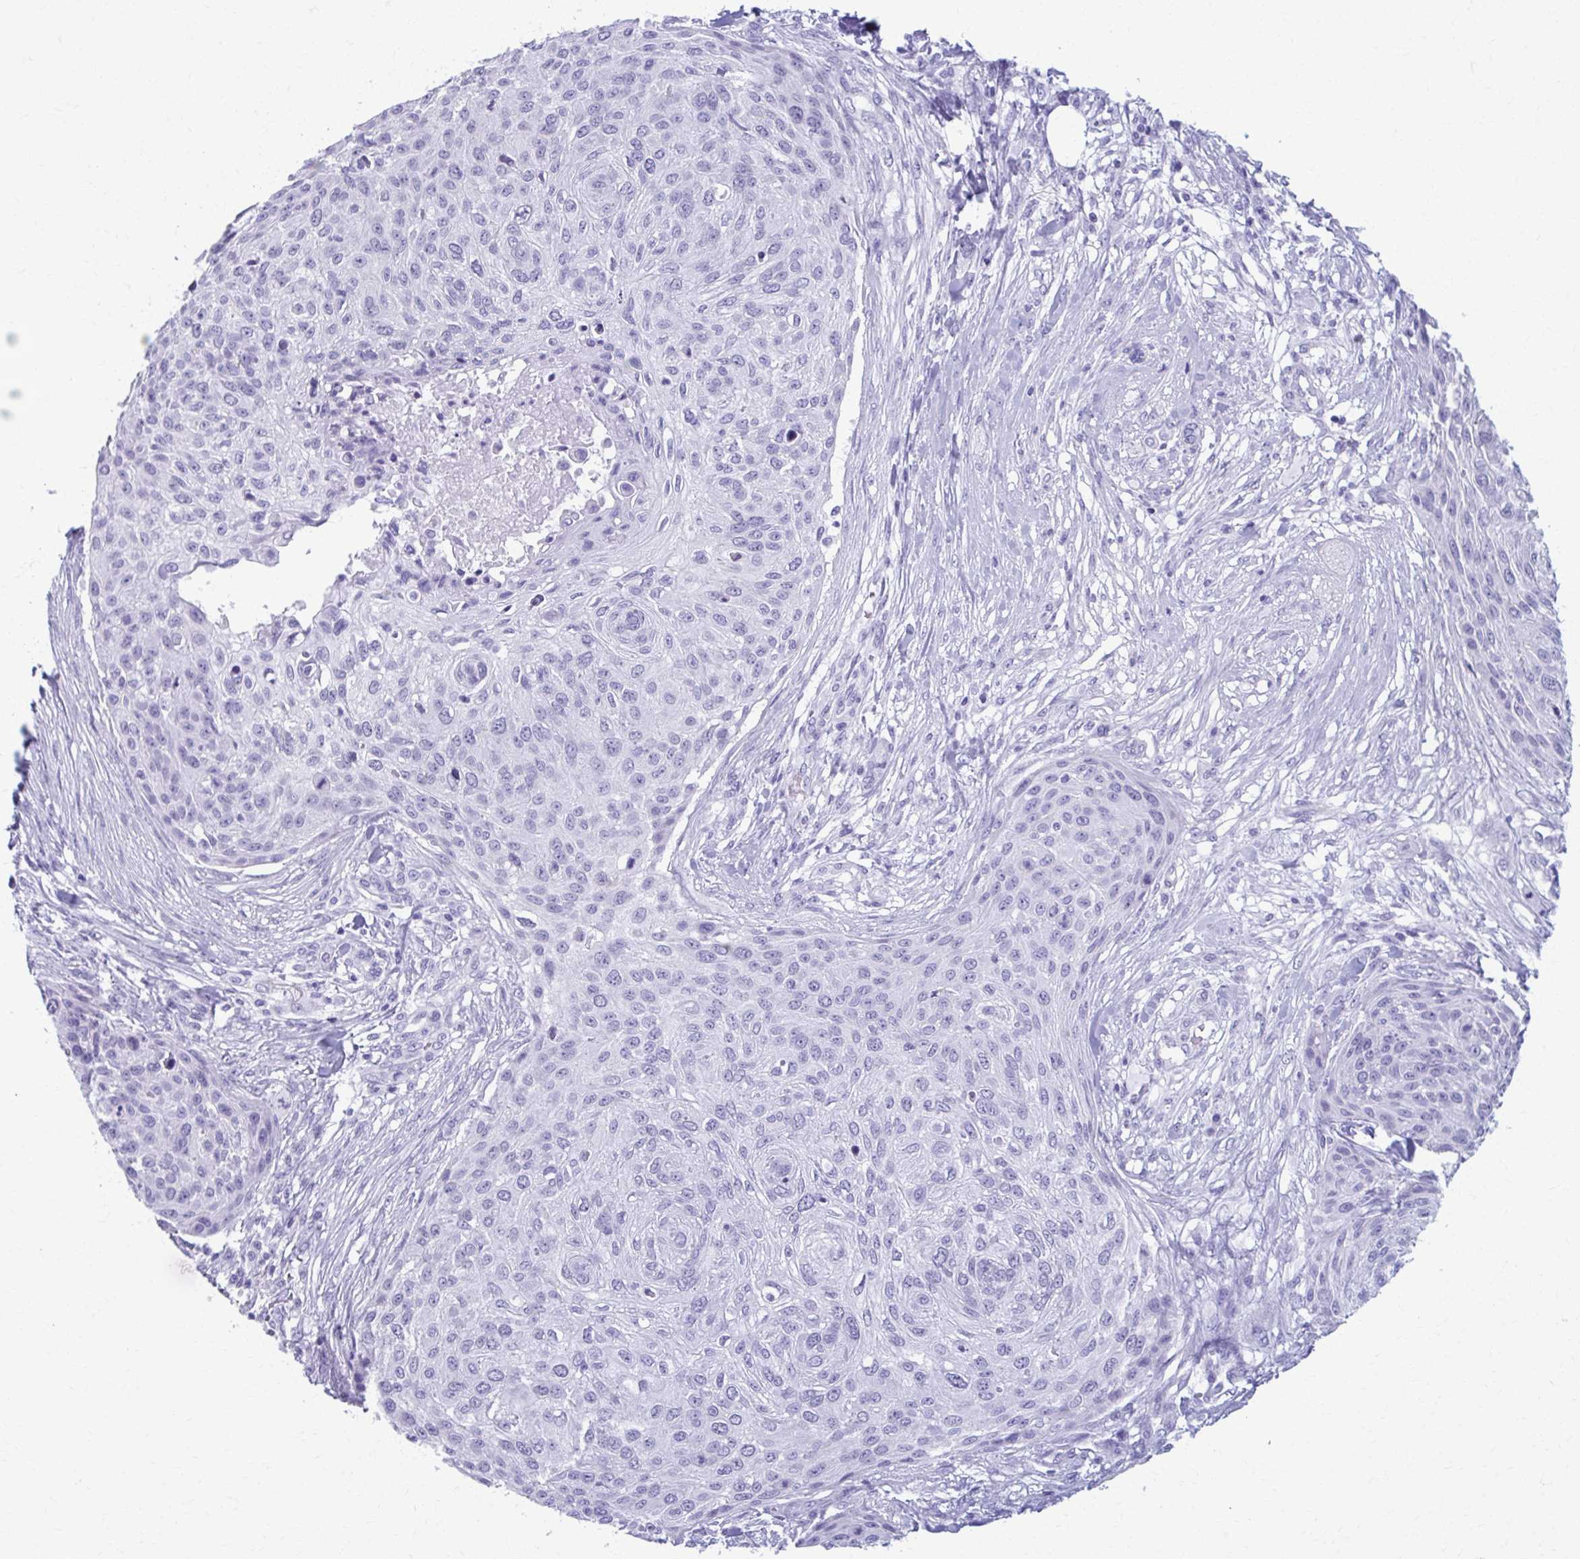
{"staining": {"intensity": "negative", "quantity": "none", "location": "none"}, "tissue": "skin cancer", "cell_type": "Tumor cells", "image_type": "cancer", "snomed": [{"axis": "morphology", "description": "Squamous cell carcinoma, NOS"}, {"axis": "topography", "description": "Skin"}], "caption": "Protein analysis of squamous cell carcinoma (skin) reveals no significant positivity in tumor cells. The staining was performed using DAB (3,3'-diaminobenzidine) to visualize the protein expression in brown, while the nuclei were stained in blue with hematoxylin (Magnification: 20x).", "gene": "MPLKIP", "patient": {"sex": "female", "age": 87}}